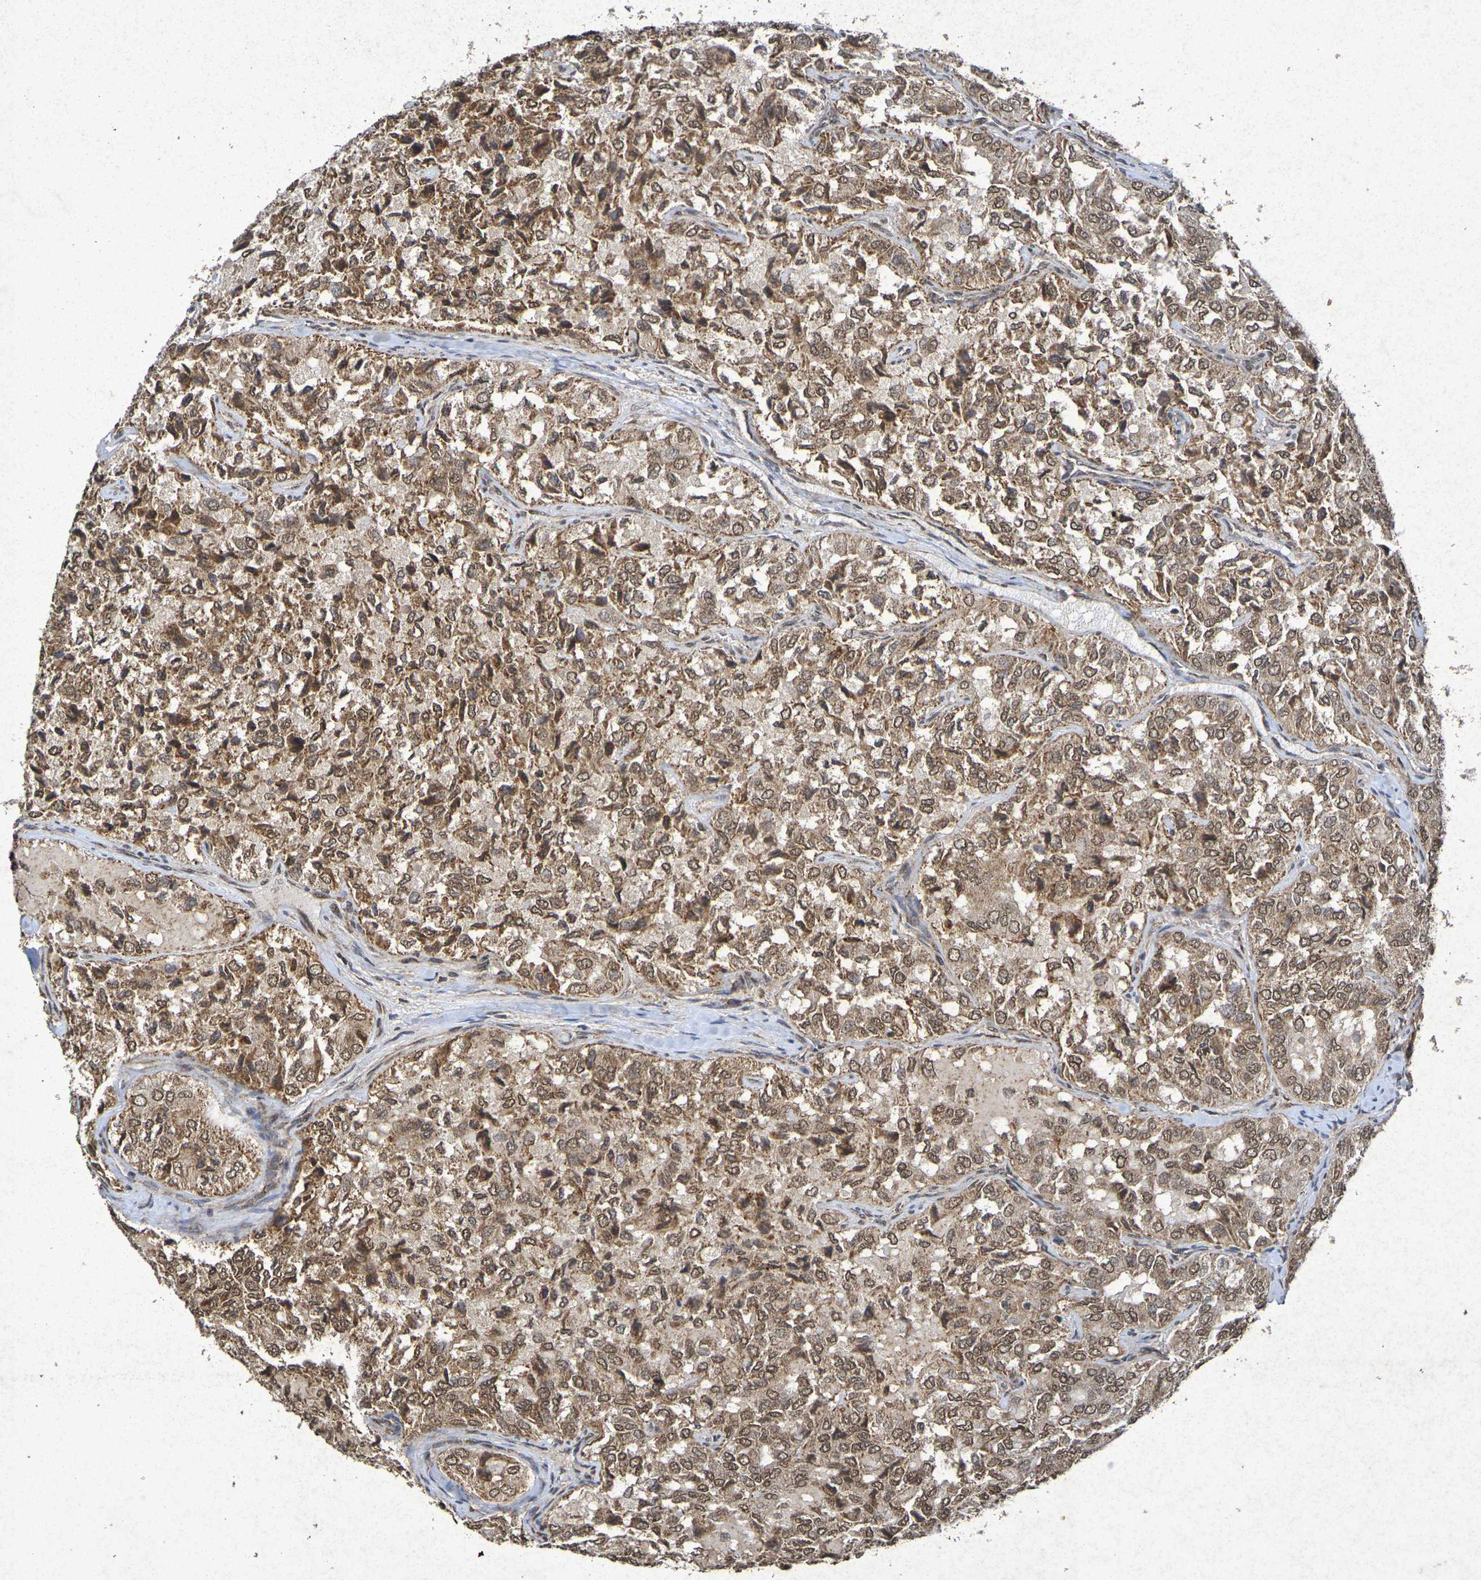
{"staining": {"intensity": "moderate", "quantity": ">75%", "location": "cytoplasmic/membranous,nuclear"}, "tissue": "thyroid cancer", "cell_type": "Tumor cells", "image_type": "cancer", "snomed": [{"axis": "morphology", "description": "Follicular adenoma carcinoma, NOS"}, {"axis": "topography", "description": "Thyroid gland"}], "caption": "Protein analysis of follicular adenoma carcinoma (thyroid) tissue displays moderate cytoplasmic/membranous and nuclear positivity in approximately >75% of tumor cells.", "gene": "GUCY1A2", "patient": {"sex": "male", "age": 75}}